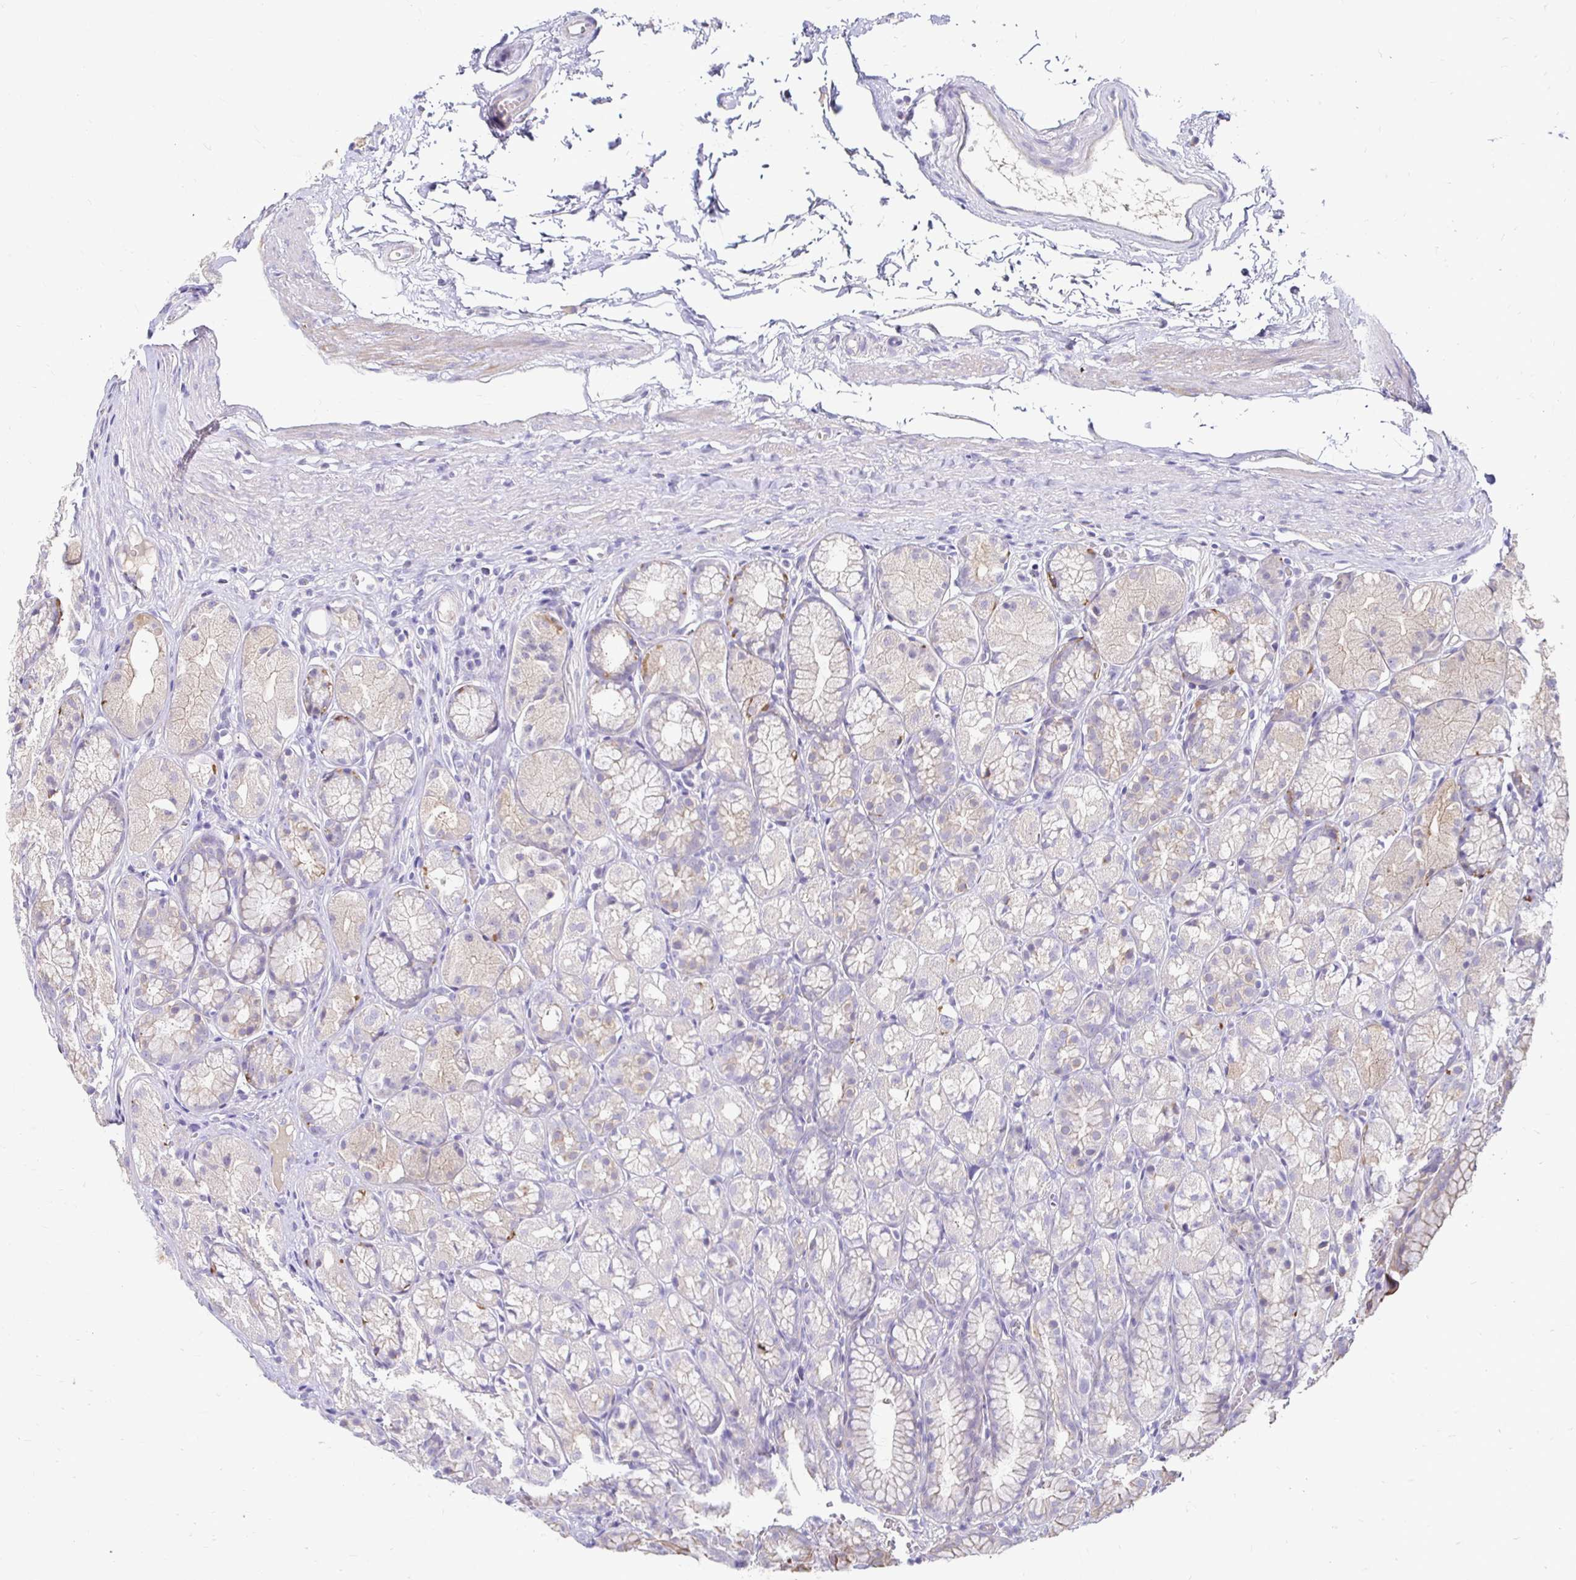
{"staining": {"intensity": "weak", "quantity": "<25%", "location": "cytoplasmic/membranous"}, "tissue": "stomach", "cell_type": "Glandular cells", "image_type": "normal", "snomed": [{"axis": "morphology", "description": "Normal tissue, NOS"}, {"axis": "topography", "description": "Stomach"}], "caption": "Photomicrograph shows no significant protein expression in glandular cells of unremarkable stomach. (DAB (3,3'-diaminobenzidine) immunohistochemistry visualized using brightfield microscopy, high magnification).", "gene": "AKAP6", "patient": {"sex": "male", "age": 70}}